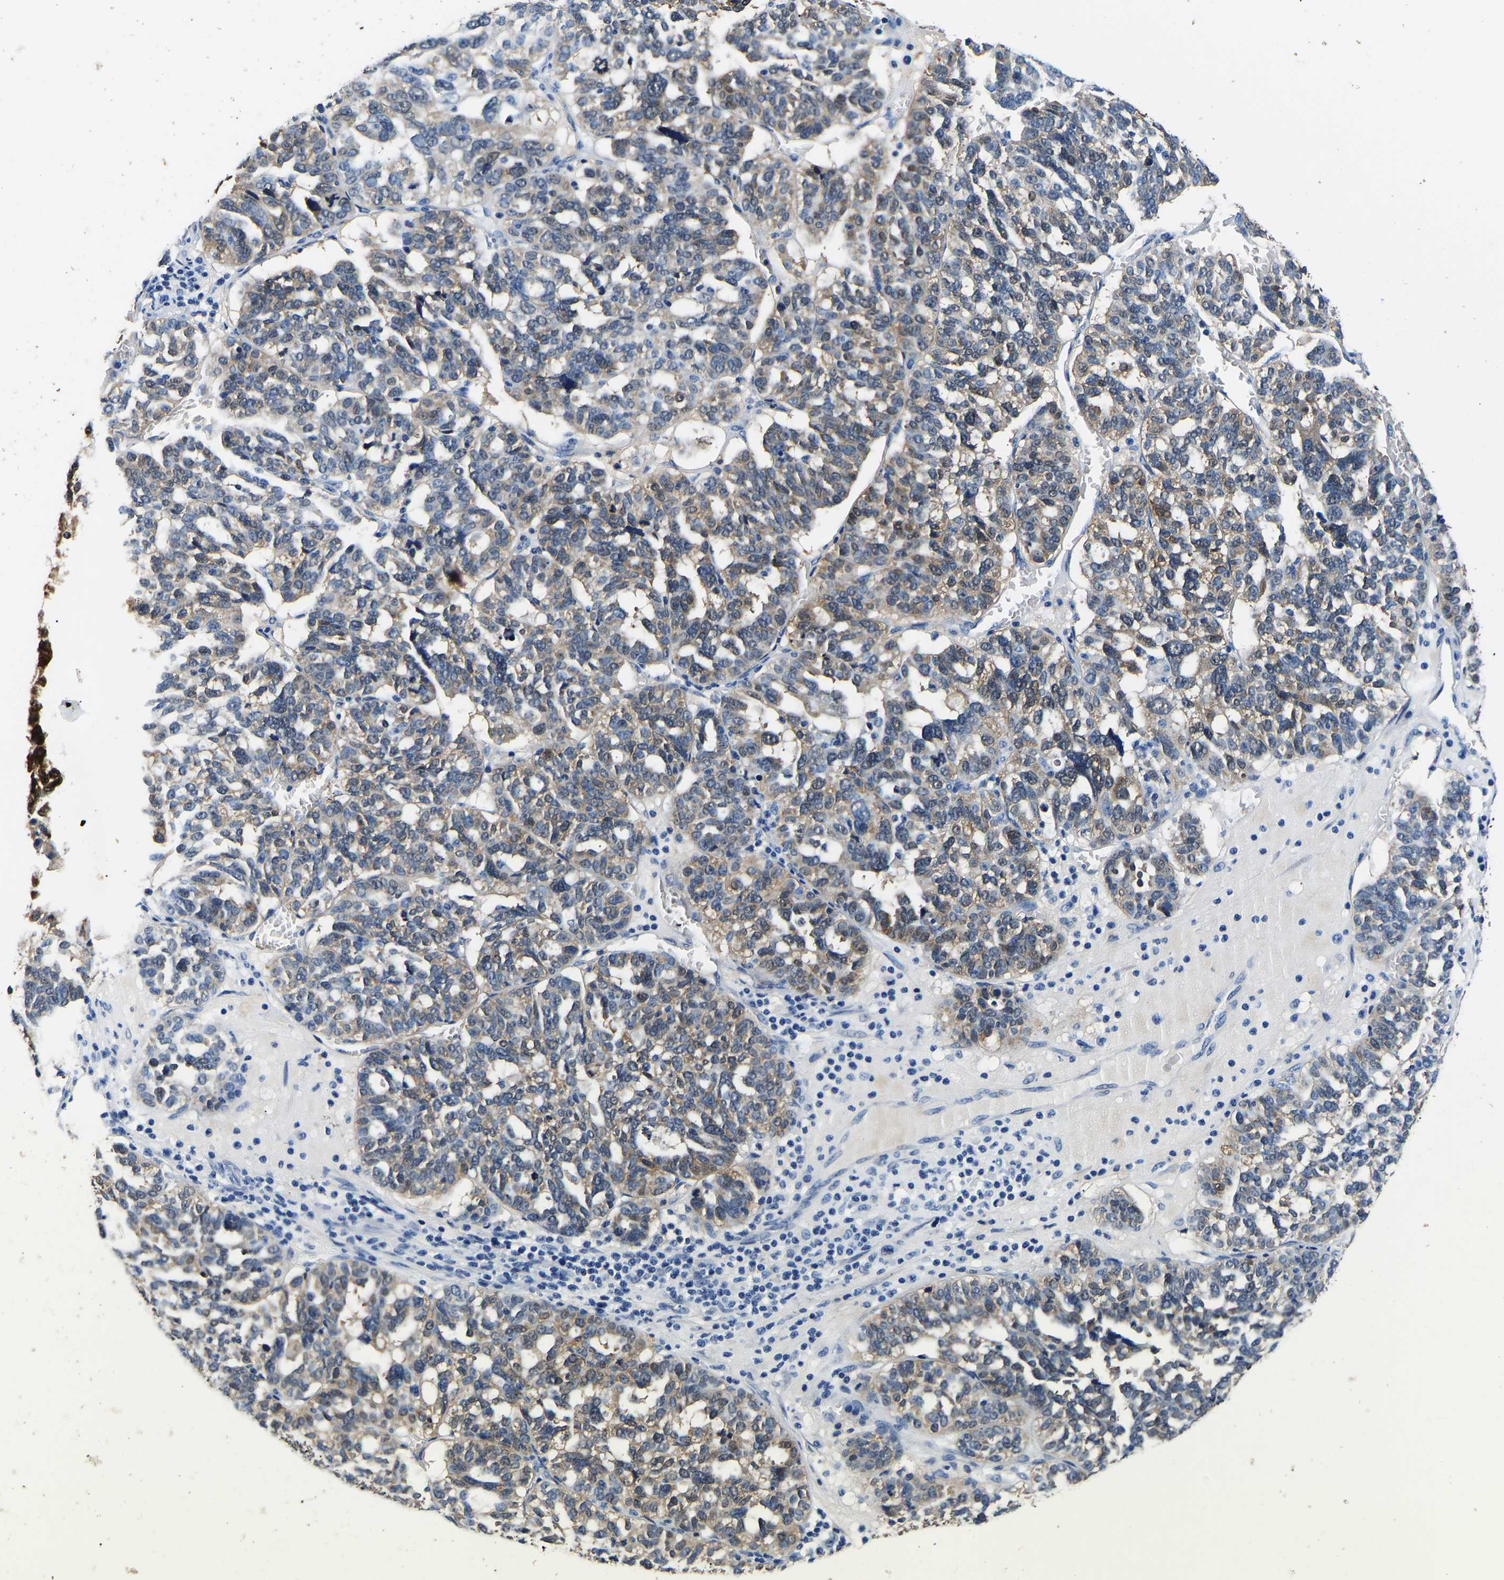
{"staining": {"intensity": "weak", "quantity": ">75%", "location": "cytoplasmic/membranous"}, "tissue": "ovarian cancer", "cell_type": "Tumor cells", "image_type": "cancer", "snomed": [{"axis": "morphology", "description": "Cystadenocarcinoma, serous, NOS"}, {"axis": "topography", "description": "Ovary"}], "caption": "Protein analysis of serous cystadenocarcinoma (ovarian) tissue reveals weak cytoplasmic/membranous positivity in about >75% of tumor cells. The staining was performed using DAB to visualize the protein expression in brown, while the nuclei were stained in blue with hematoxylin (Magnification: 20x).", "gene": "S100A13", "patient": {"sex": "female", "age": 59}}